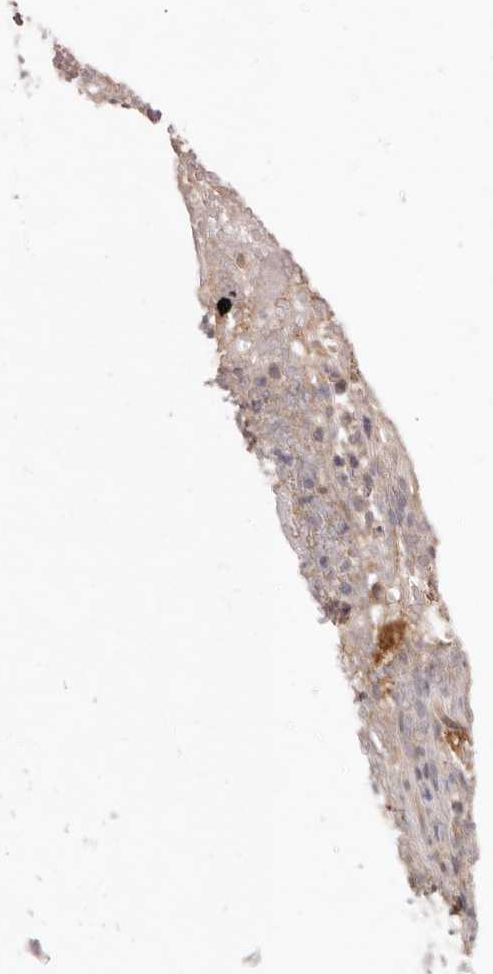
{"staining": {"intensity": "weak", "quantity": "25%-75%", "location": "cytoplasmic/membranous"}, "tissue": "adipose tissue", "cell_type": "Adipocytes", "image_type": "normal", "snomed": [{"axis": "morphology", "description": "Normal tissue, NOS"}, {"axis": "morphology", "description": "Basal cell carcinoma"}, {"axis": "topography", "description": "Cartilage tissue"}, {"axis": "topography", "description": "Nasopharynx"}, {"axis": "topography", "description": "Oral tissue"}], "caption": "Protein expression analysis of benign adipose tissue shows weak cytoplasmic/membranous expression in approximately 25%-75% of adipocytes.", "gene": "VIPR1", "patient": {"sex": "female", "age": 77}}